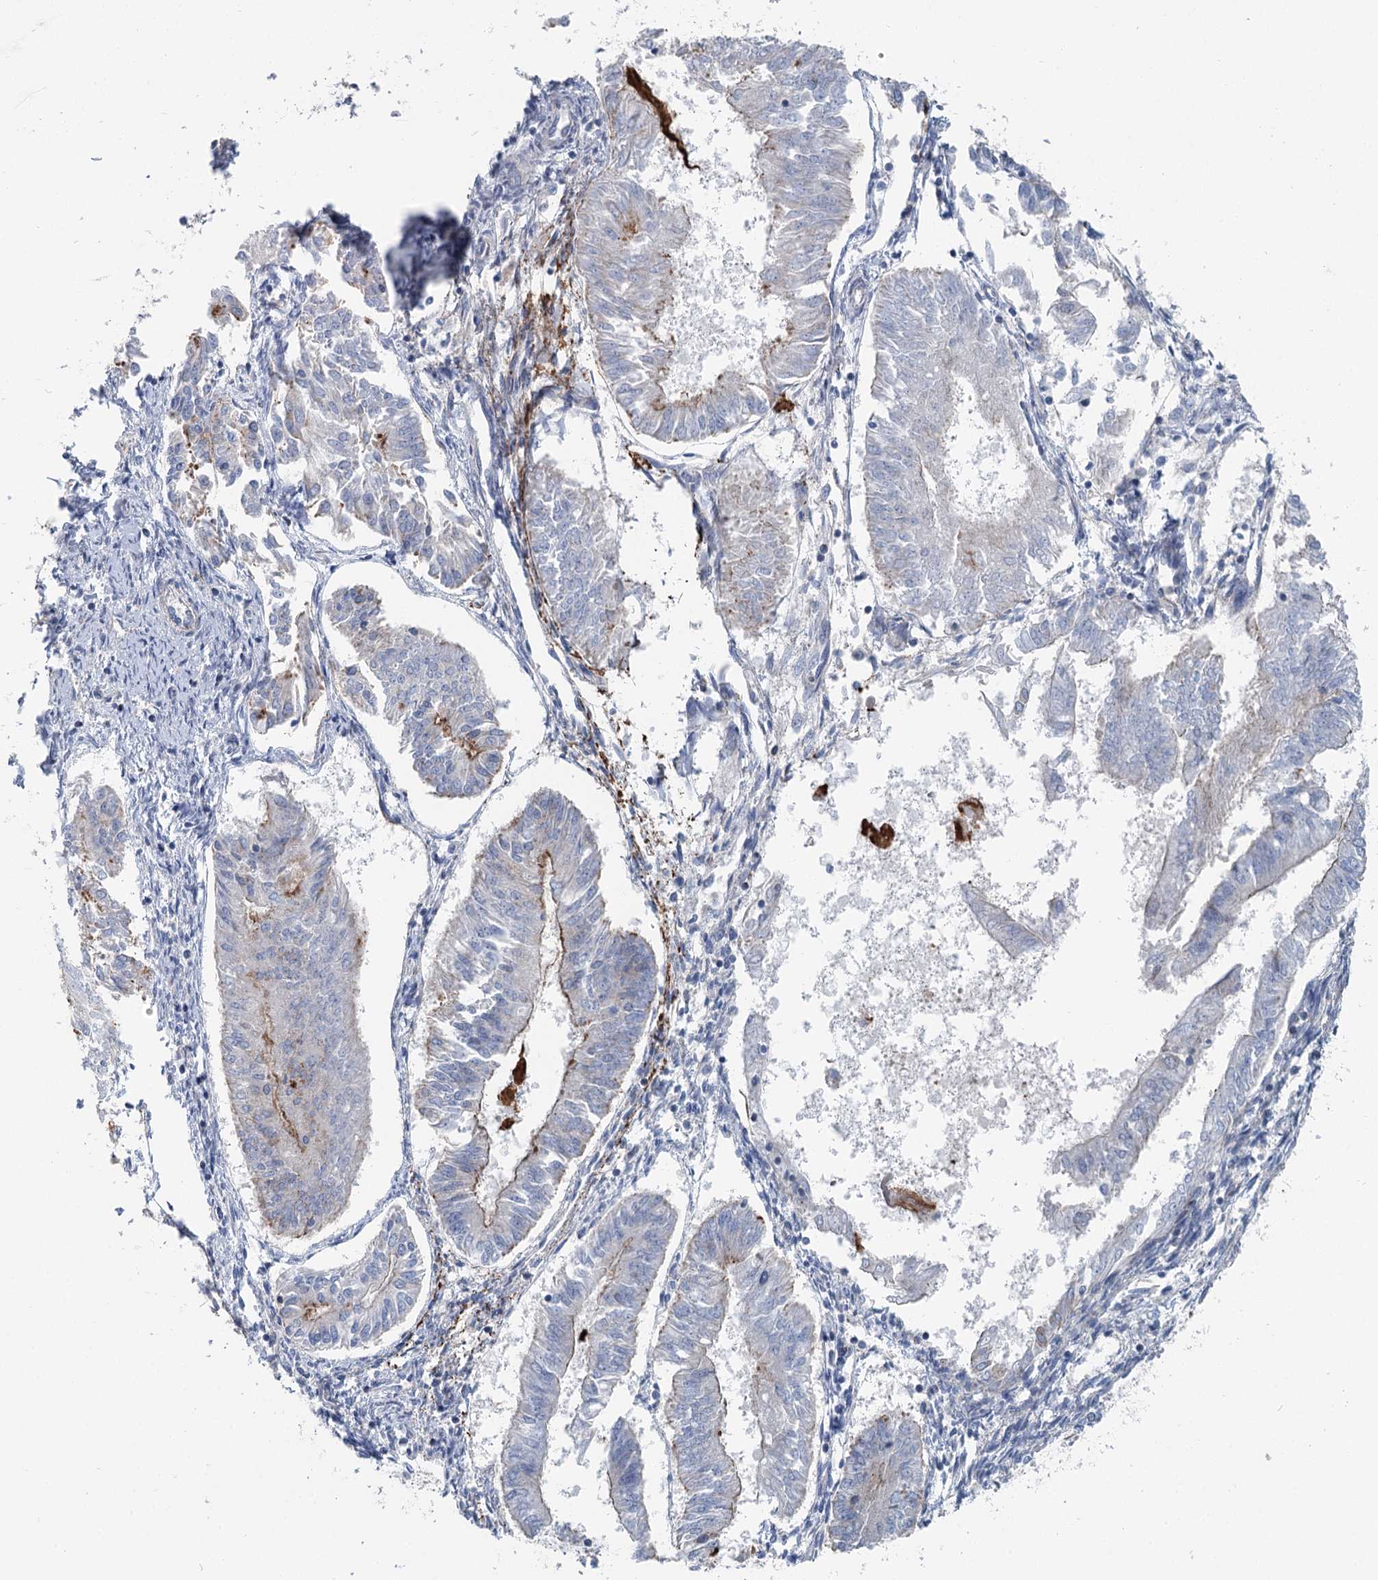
{"staining": {"intensity": "moderate", "quantity": "<25%", "location": "cytoplasmic/membranous"}, "tissue": "endometrial cancer", "cell_type": "Tumor cells", "image_type": "cancer", "snomed": [{"axis": "morphology", "description": "Adenocarcinoma, NOS"}, {"axis": "topography", "description": "Endometrium"}], "caption": "Endometrial cancer (adenocarcinoma) stained with a protein marker exhibits moderate staining in tumor cells.", "gene": "MARK2", "patient": {"sex": "female", "age": 58}}